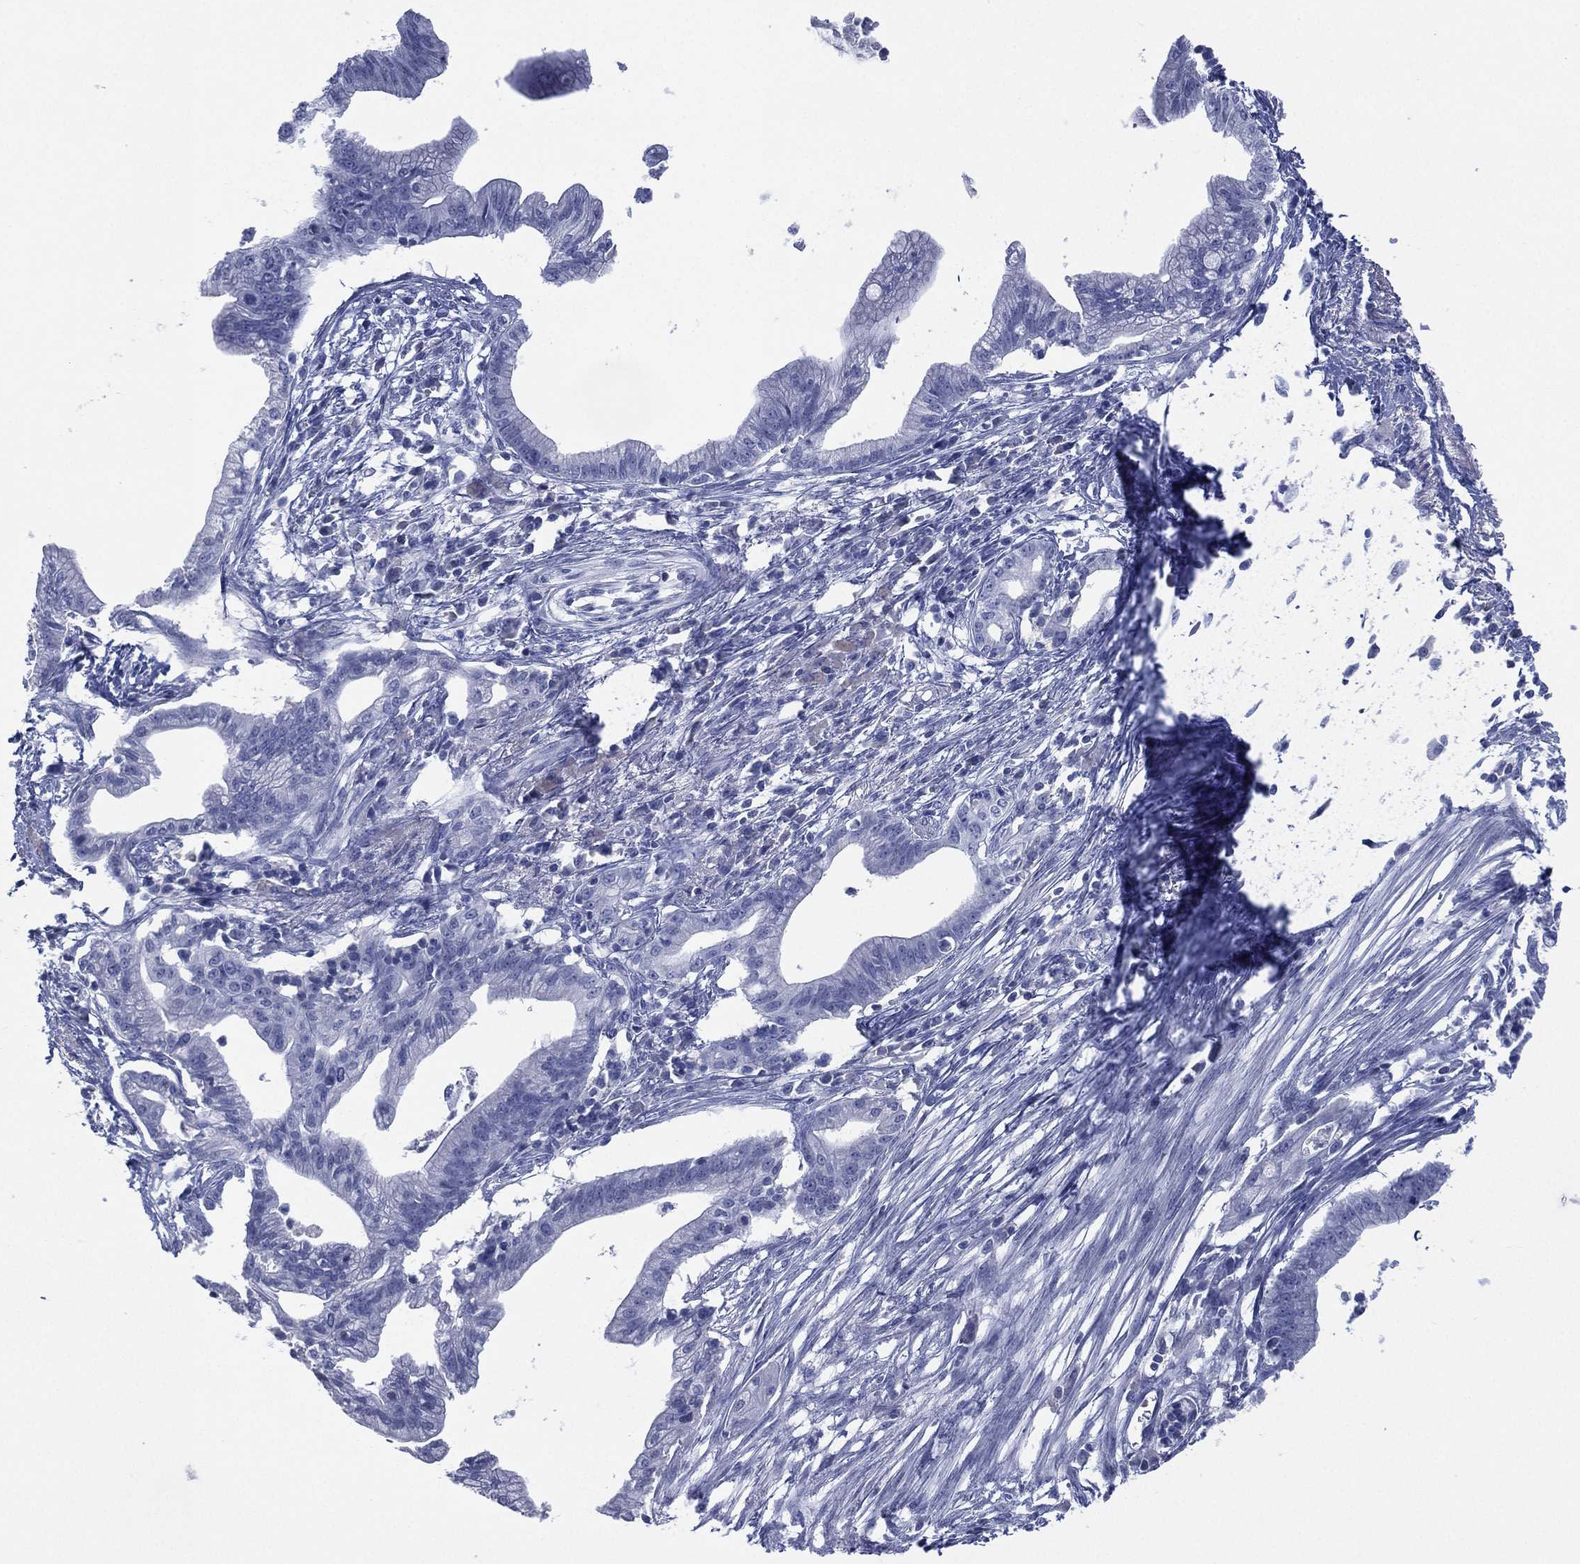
{"staining": {"intensity": "negative", "quantity": "none", "location": "none"}, "tissue": "pancreatic cancer", "cell_type": "Tumor cells", "image_type": "cancer", "snomed": [{"axis": "morphology", "description": "Normal tissue, NOS"}, {"axis": "morphology", "description": "Adenocarcinoma, NOS"}, {"axis": "topography", "description": "Pancreas"}], "caption": "The image shows no staining of tumor cells in pancreatic cancer.", "gene": "KRT35", "patient": {"sex": "female", "age": 58}}